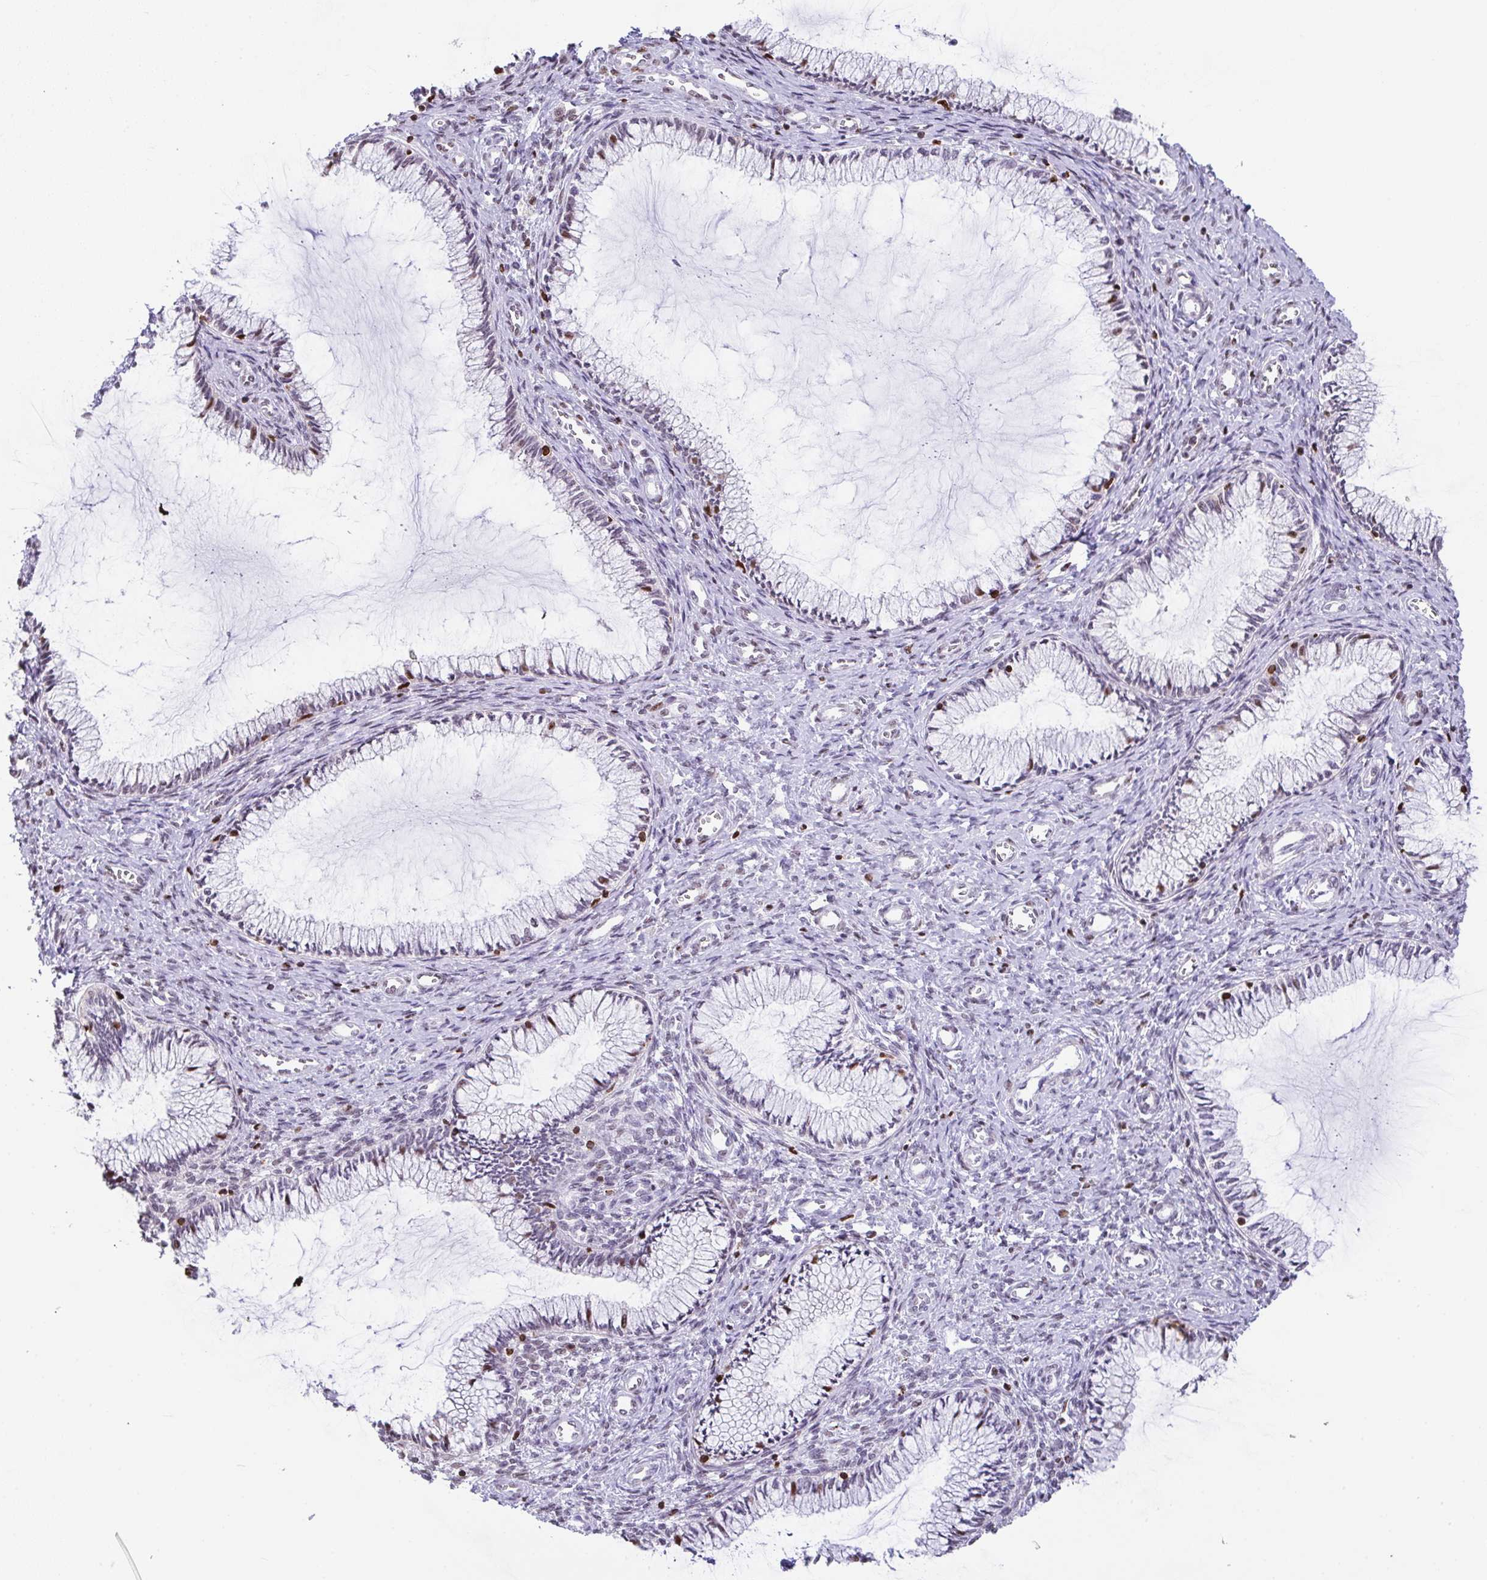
{"staining": {"intensity": "moderate", "quantity": "25%-75%", "location": "nuclear"}, "tissue": "cervix", "cell_type": "Glandular cells", "image_type": "normal", "snomed": [{"axis": "morphology", "description": "Normal tissue, NOS"}, {"axis": "topography", "description": "Cervix"}], "caption": "A brown stain labels moderate nuclear positivity of a protein in glandular cells of normal human cervix.", "gene": "BTBD10", "patient": {"sex": "female", "age": 24}}